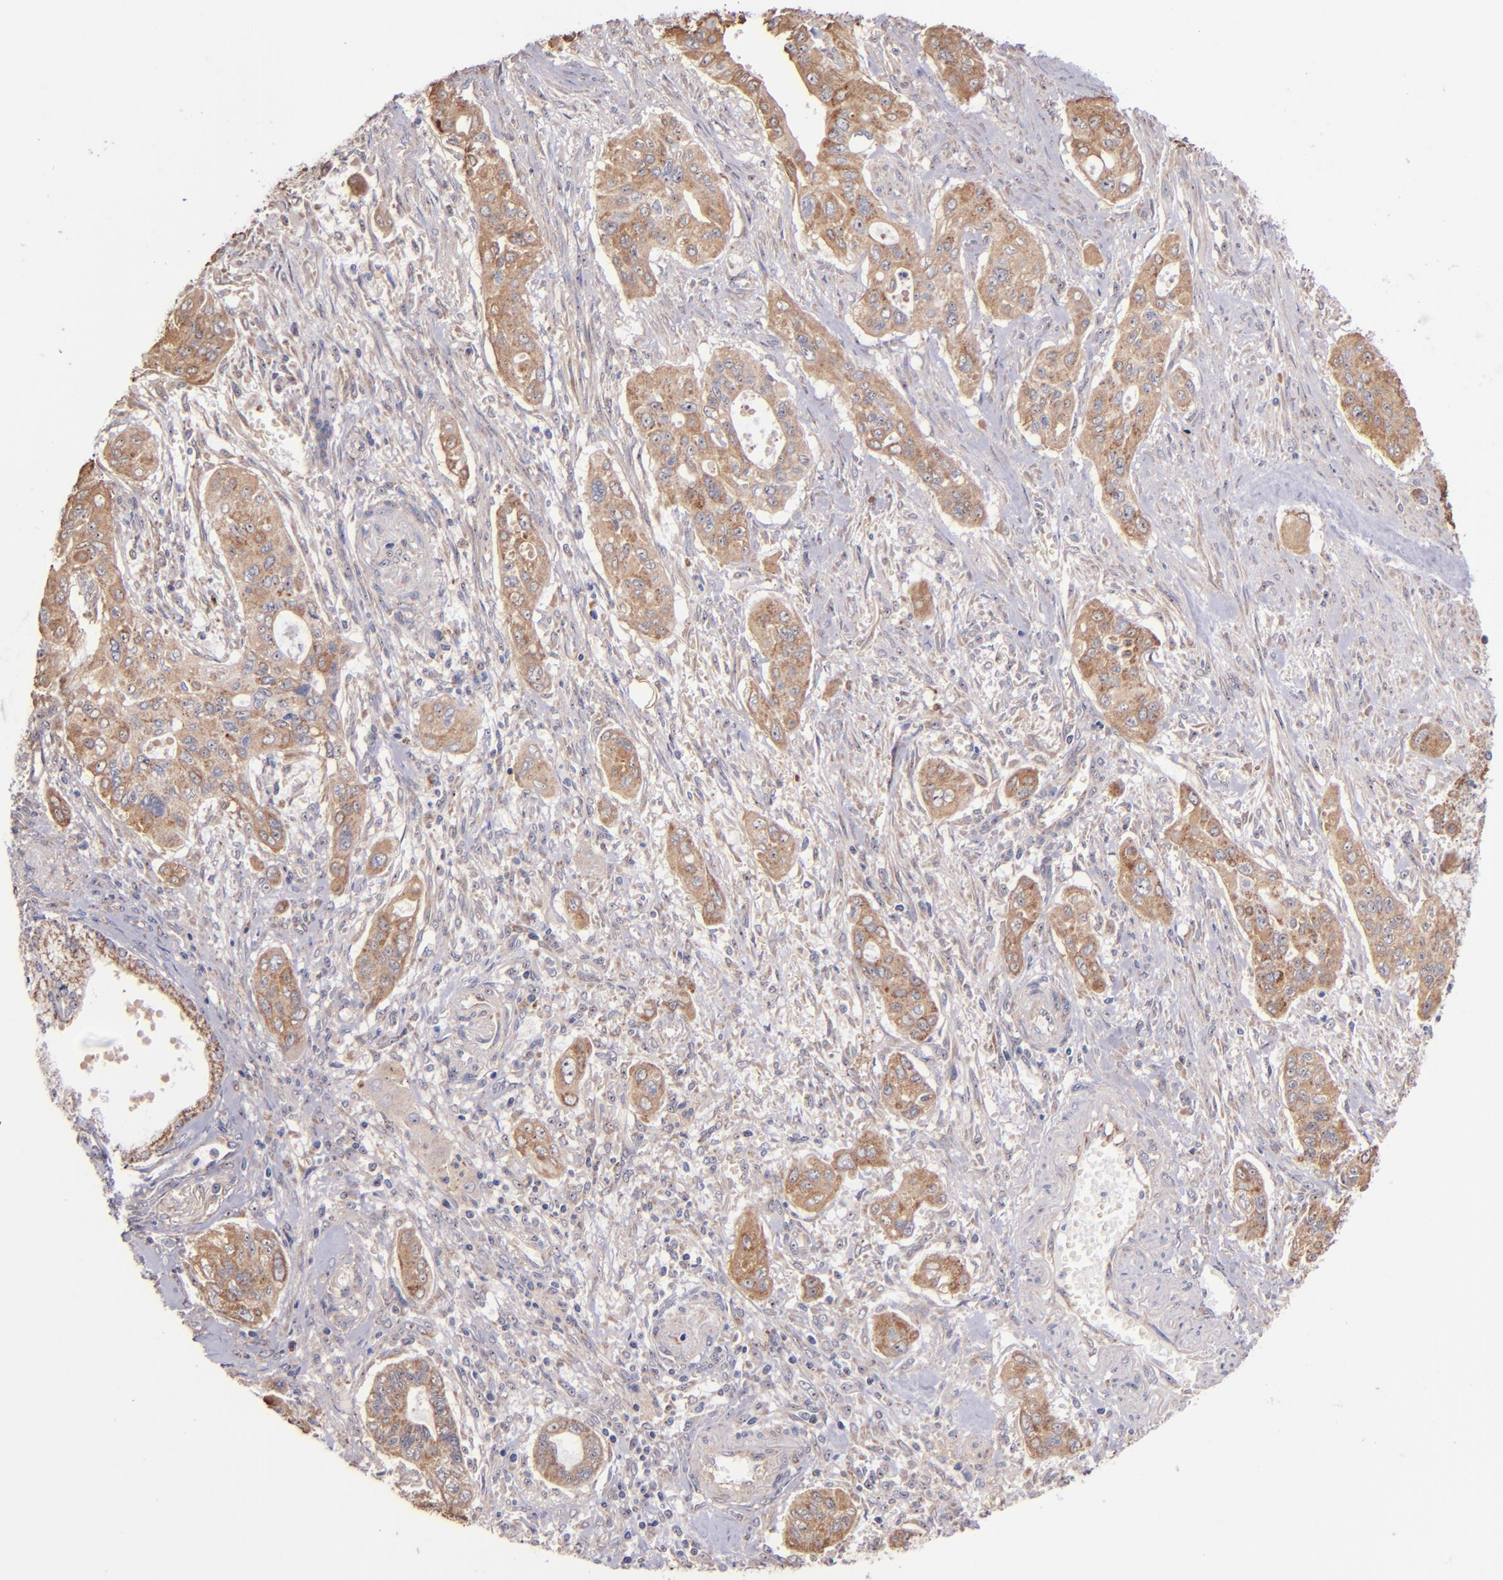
{"staining": {"intensity": "moderate", "quantity": "25%-75%", "location": "cytoplasmic/membranous"}, "tissue": "pancreatic cancer", "cell_type": "Tumor cells", "image_type": "cancer", "snomed": [{"axis": "morphology", "description": "Adenocarcinoma, NOS"}, {"axis": "topography", "description": "Pancreas"}], "caption": "The immunohistochemical stain highlights moderate cytoplasmic/membranous positivity in tumor cells of adenocarcinoma (pancreatic) tissue.", "gene": "SHC1", "patient": {"sex": "male", "age": 77}}